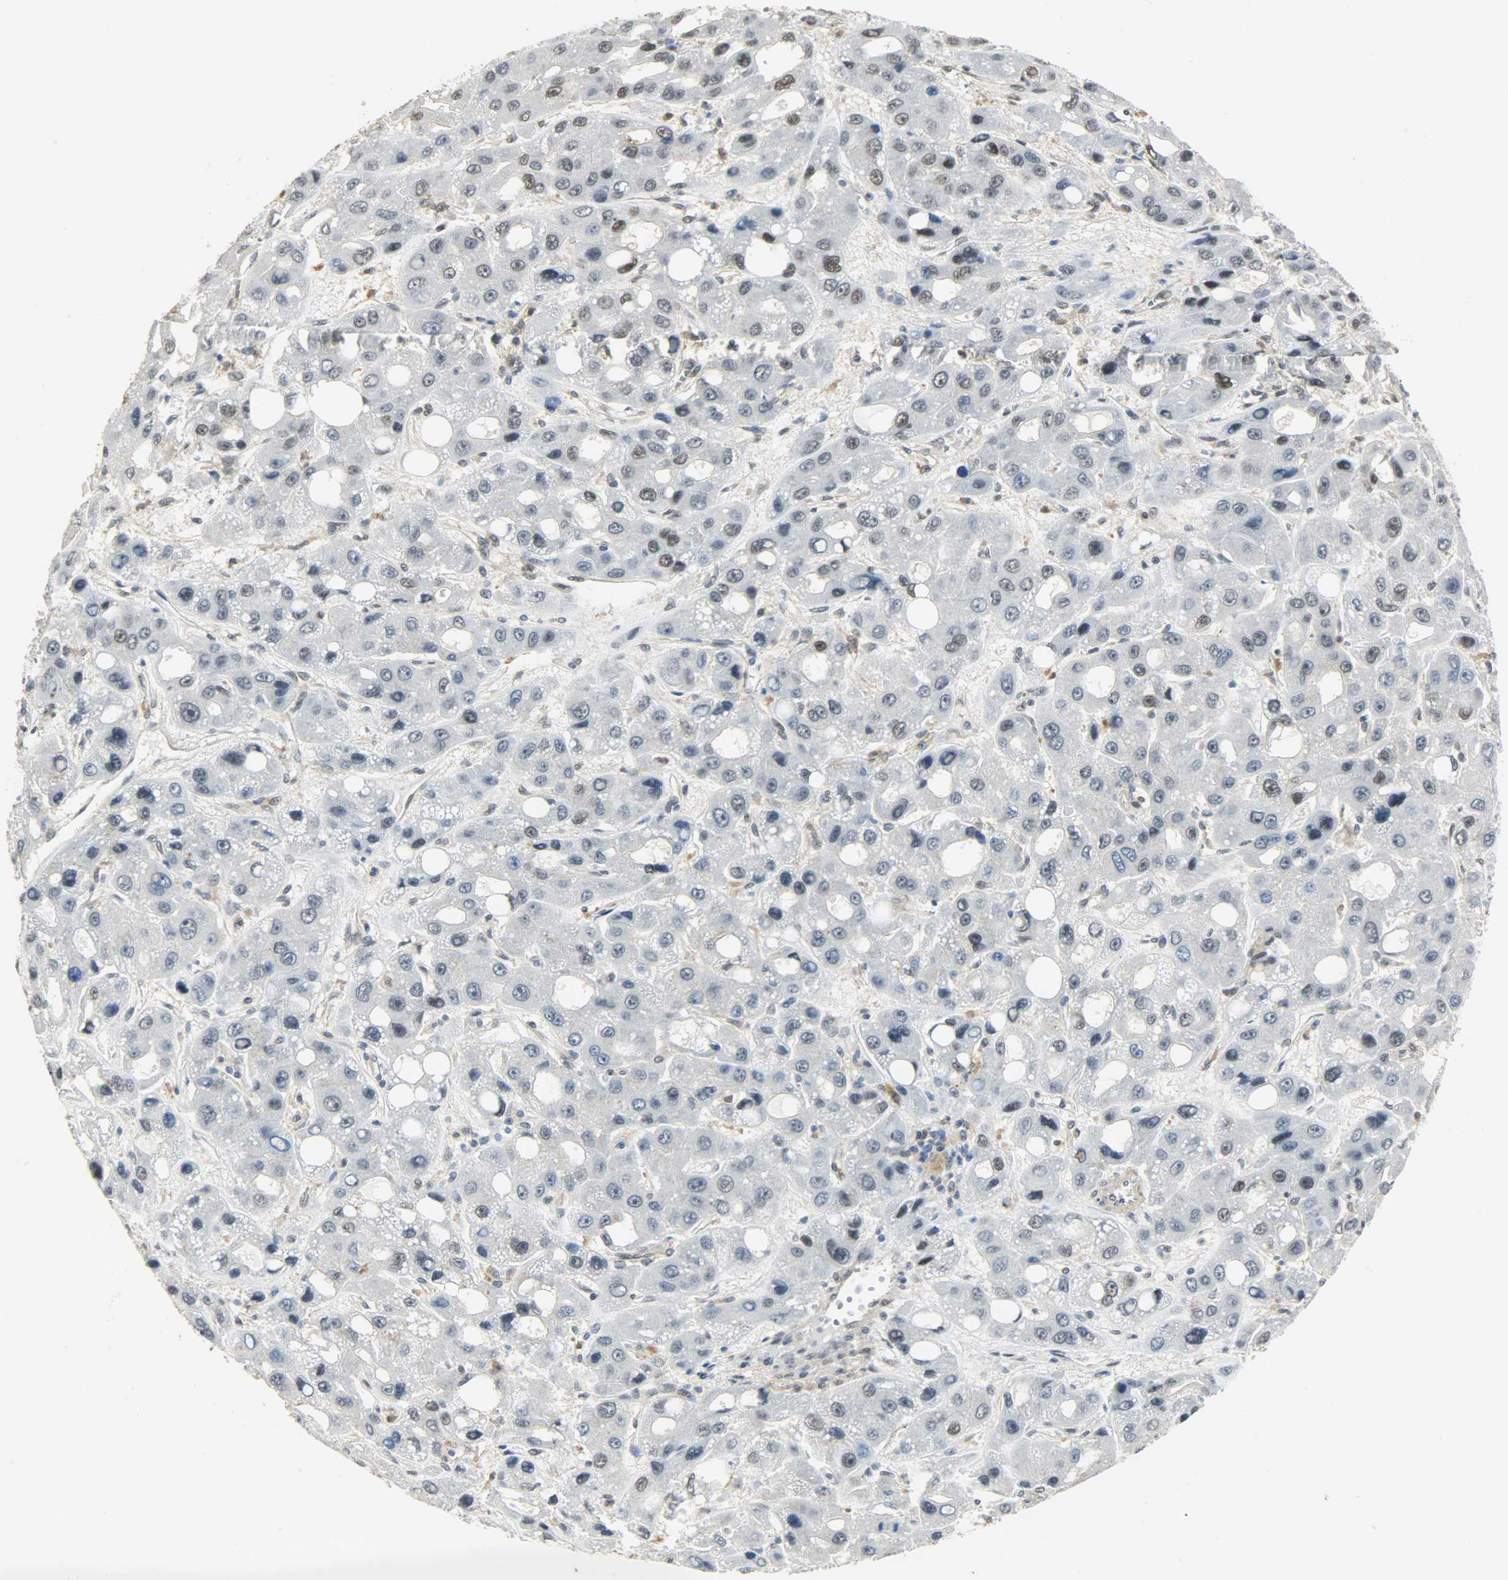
{"staining": {"intensity": "weak", "quantity": "<25%", "location": "nuclear"}, "tissue": "liver cancer", "cell_type": "Tumor cells", "image_type": "cancer", "snomed": [{"axis": "morphology", "description": "Carcinoma, Hepatocellular, NOS"}, {"axis": "topography", "description": "Liver"}], "caption": "IHC of human liver cancer (hepatocellular carcinoma) shows no staining in tumor cells.", "gene": "NPEPL1", "patient": {"sex": "male", "age": 55}}